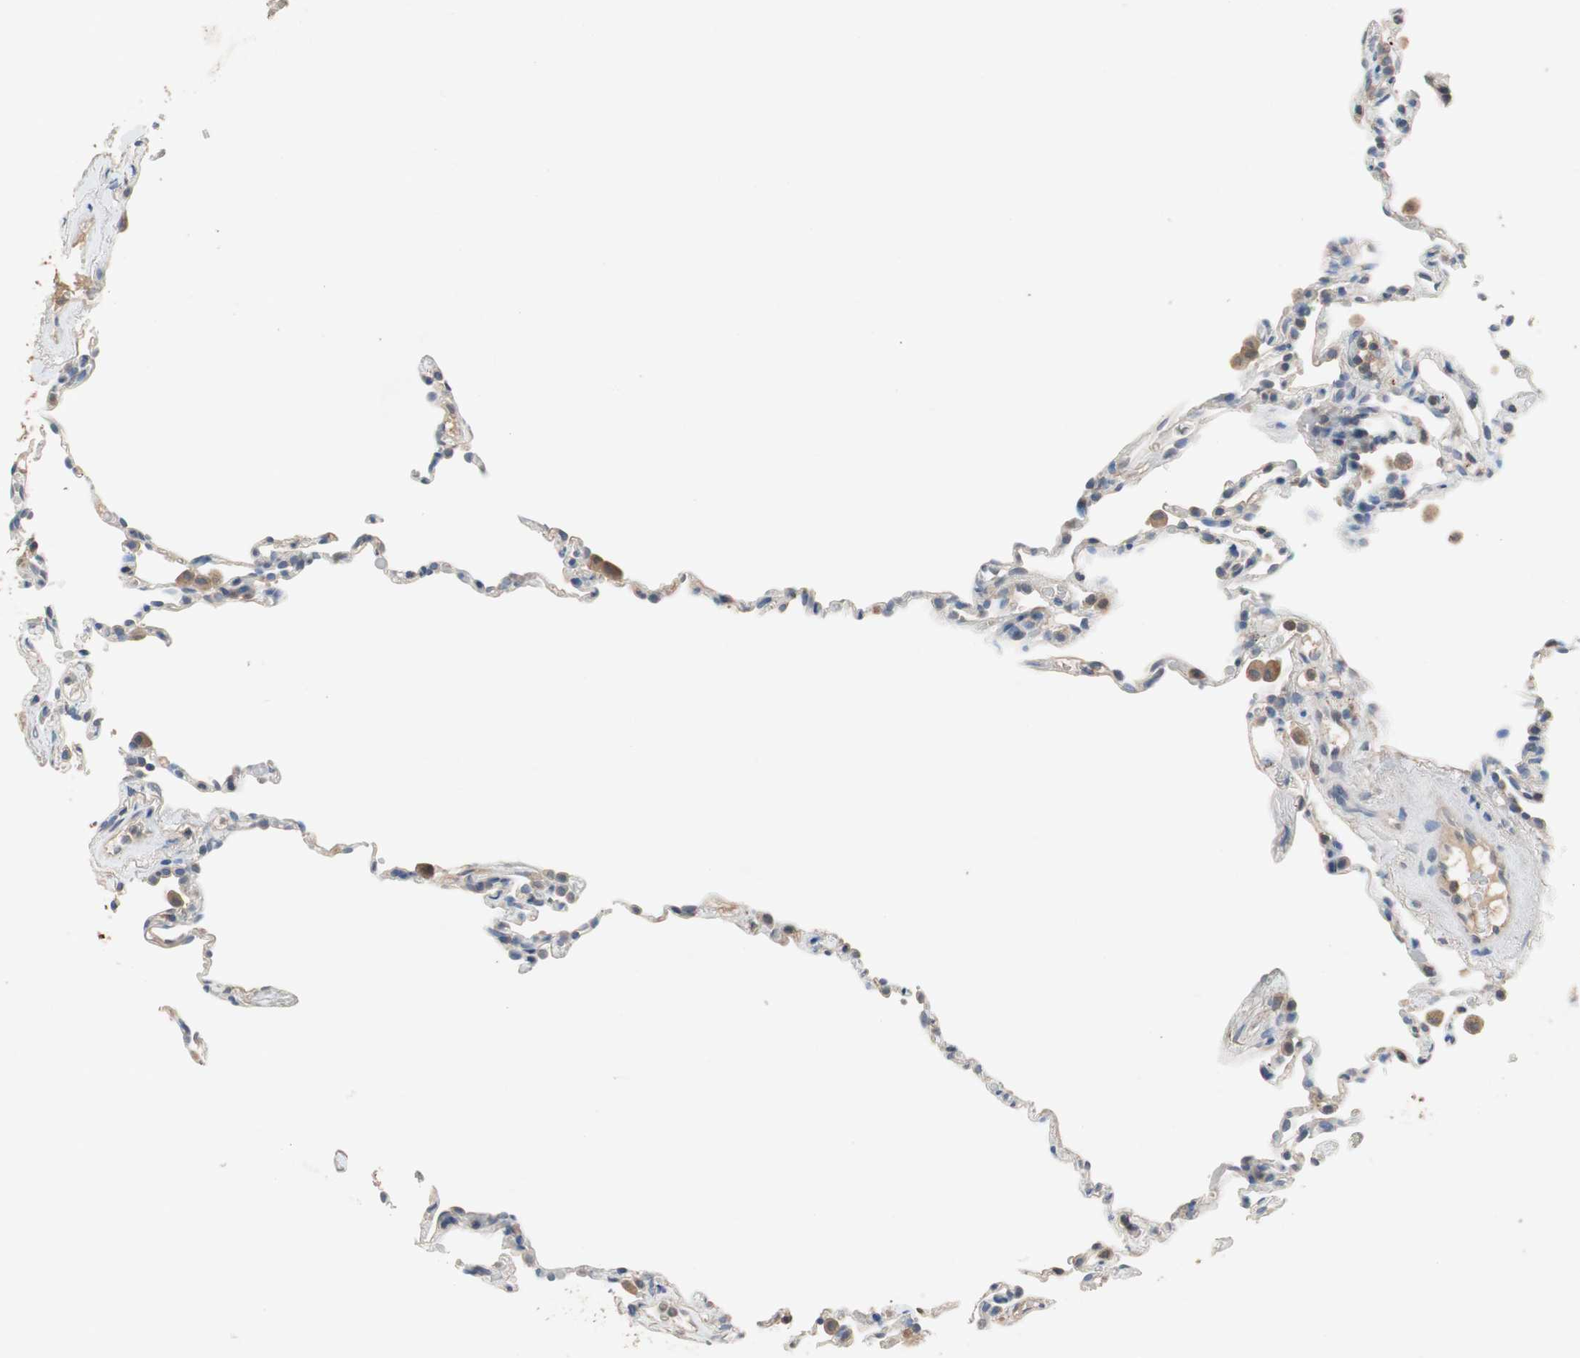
{"staining": {"intensity": "negative", "quantity": "none", "location": "none"}, "tissue": "lung", "cell_type": "Alveolar cells", "image_type": "normal", "snomed": [{"axis": "morphology", "description": "Normal tissue, NOS"}, {"axis": "topography", "description": "Lung"}], "caption": "IHC histopathology image of unremarkable lung stained for a protein (brown), which shows no expression in alveolar cells. The staining was performed using DAB to visualize the protein expression in brown, while the nuclei were stained in blue with hematoxylin (Magnification: 20x).", "gene": "ADAP1", "patient": {"sex": "male", "age": 59}}